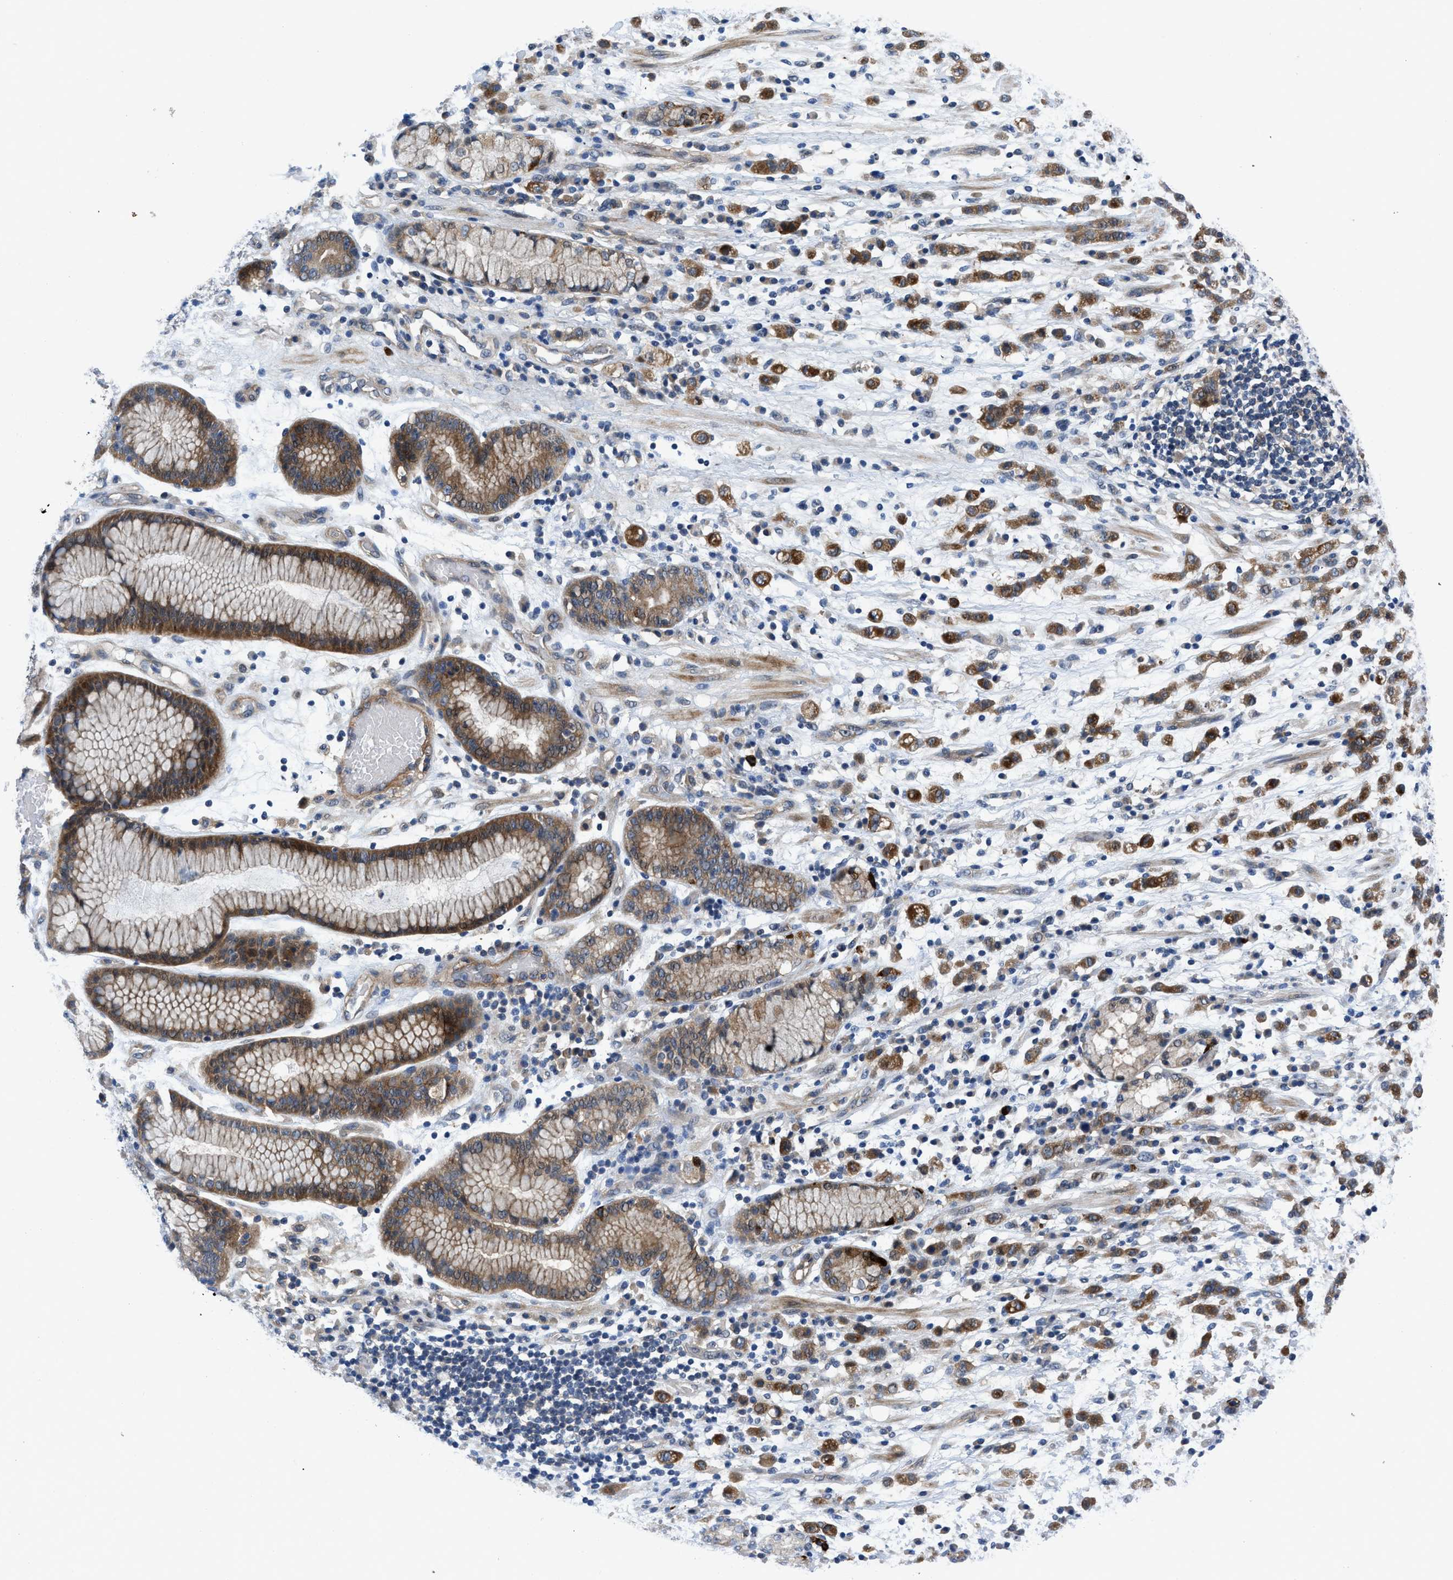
{"staining": {"intensity": "strong", "quantity": ">75%", "location": "cytoplasmic/membranous"}, "tissue": "stomach cancer", "cell_type": "Tumor cells", "image_type": "cancer", "snomed": [{"axis": "morphology", "description": "Adenocarcinoma, NOS"}, {"axis": "topography", "description": "Stomach, lower"}], "caption": "Protein analysis of adenocarcinoma (stomach) tissue reveals strong cytoplasmic/membranous expression in about >75% of tumor cells.", "gene": "PANX1", "patient": {"sex": "male", "age": 88}}